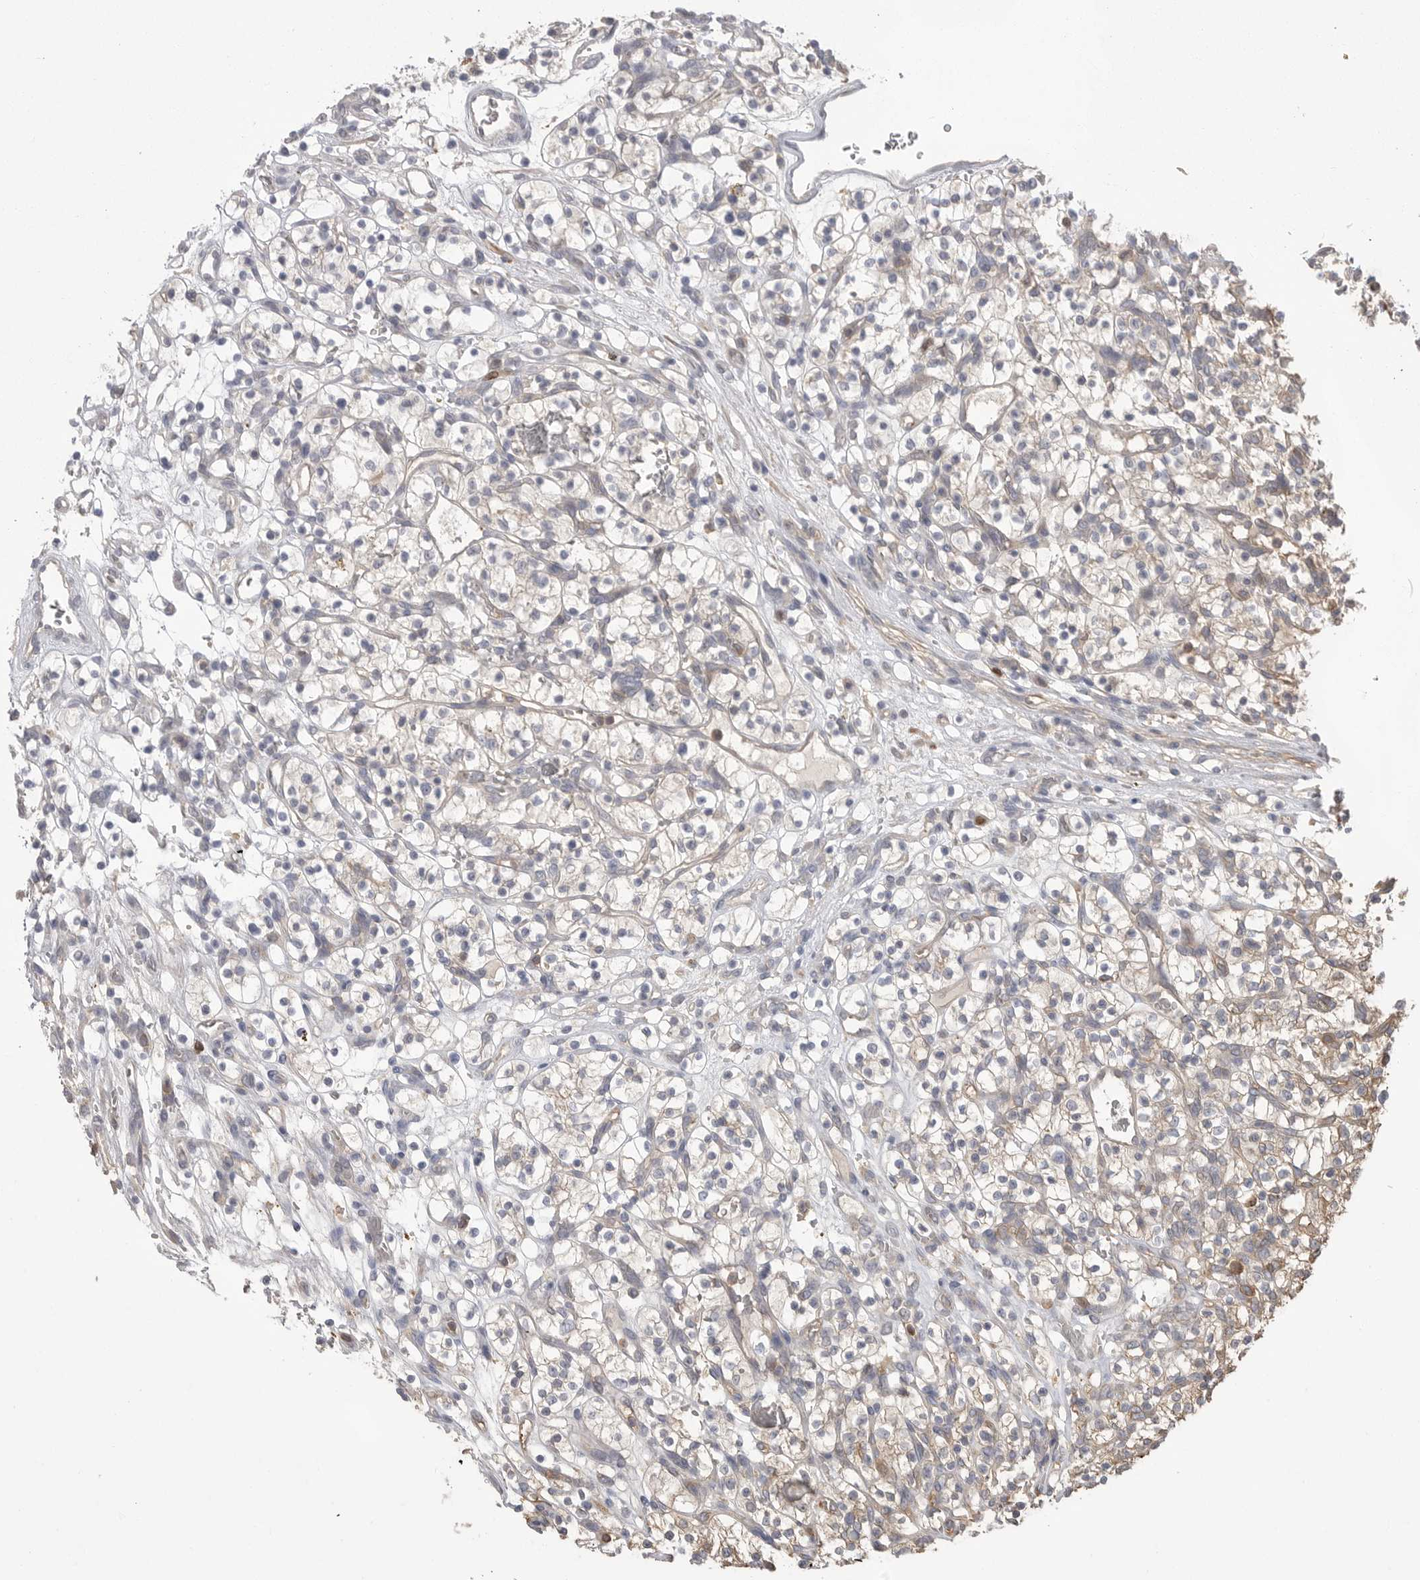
{"staining": {"intensity": "negative", "quantity": "none", "location": "none"}, "tissue": "renal cancer", "cell_type": "Tumor cells", "image_type": "cancer", "snomed": [{"axis": "morphology", "description": "Adenocarcinoma, NOS"}, {"axis": "topography", "description": "Kidney"}], "caption": "Immunohistochemistry (IHC) of human renal cancer (adenocarcinoma) exhibits no positivity in tumor cells.", "gene": "TOP2A", "patient": {"sex": "female", "age": 57}}